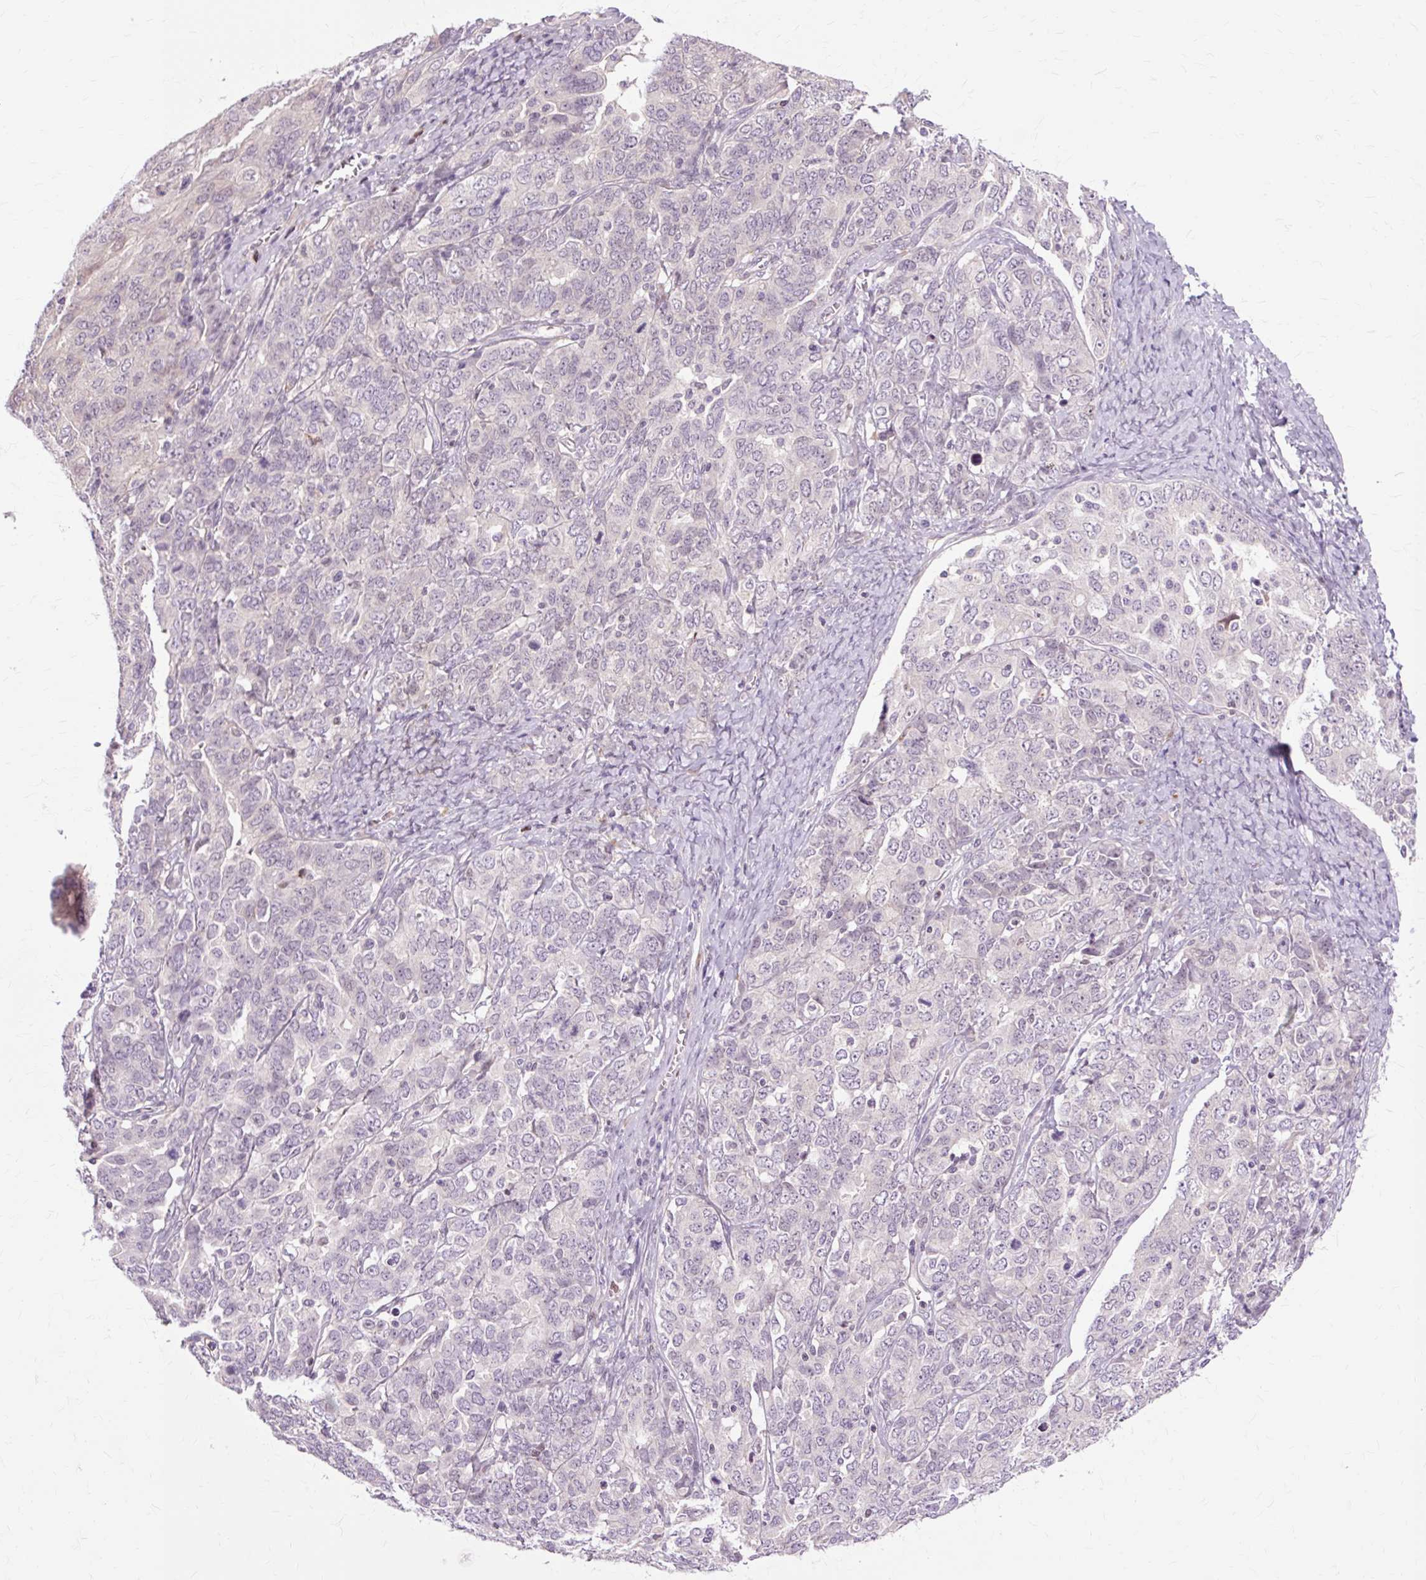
{"staining": {"intensity": "negative", "quantity": "none", "location": "none"}, "tissue": "ovarian cancer", "cell_type": "Tumor cells", "image_type": "cancer", "snomed": [{"axis": "morphology", "description": "Carcinoma, endometroid"}, {"axis": "topography", "description": "Ovary"}], "caption": "Tumor cells are negative for protein expression in human ovarian cancer (endometroid carcinoma). (DAB immunohistochemistry, high magnification).", "gene": "ZNF35", "patient": {"sex": "female", "age": 62}}